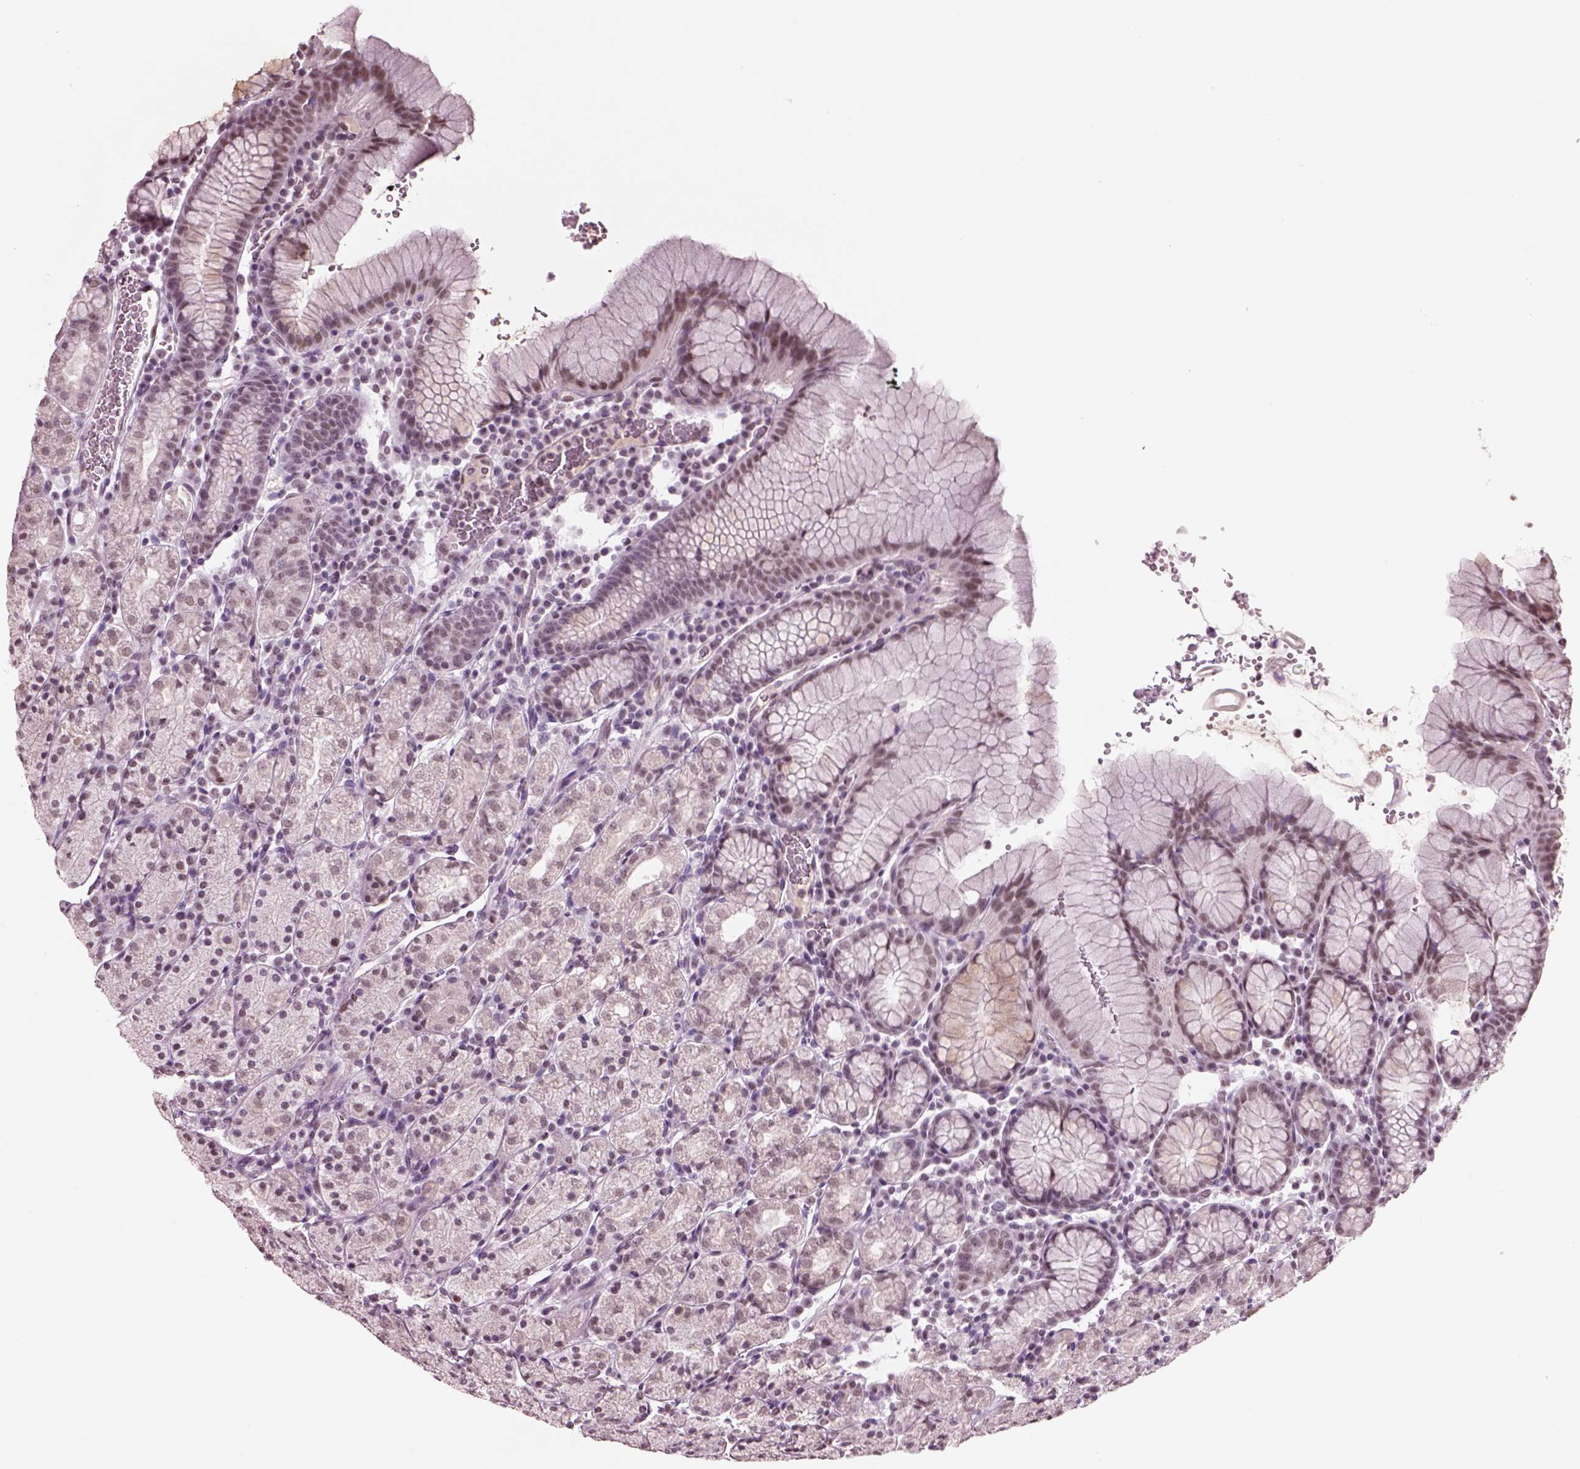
{"staining": {"intensity": "weak", "quantity": ">75%", "location": "nuclear"}, "tissue": "stomach", "cell_type": "Glandular cells", "image_type": "normal", "snomed": [{"axis": "morphology", "description": "Normal tissue, NOS"}, {"axis": "topography", "description": "Stomach, upper"}, {"axis": "topography", "description": "Stomach"}], "caption": "Stomach stained with DAB (3,3'-diaminobenzidine) immunohistochemistry reveals low levels of weak nuclear positivity in about >75% of glandular cells.", "gene": "SEPHS1", "patient": {"sex": "male", "age": 62}}